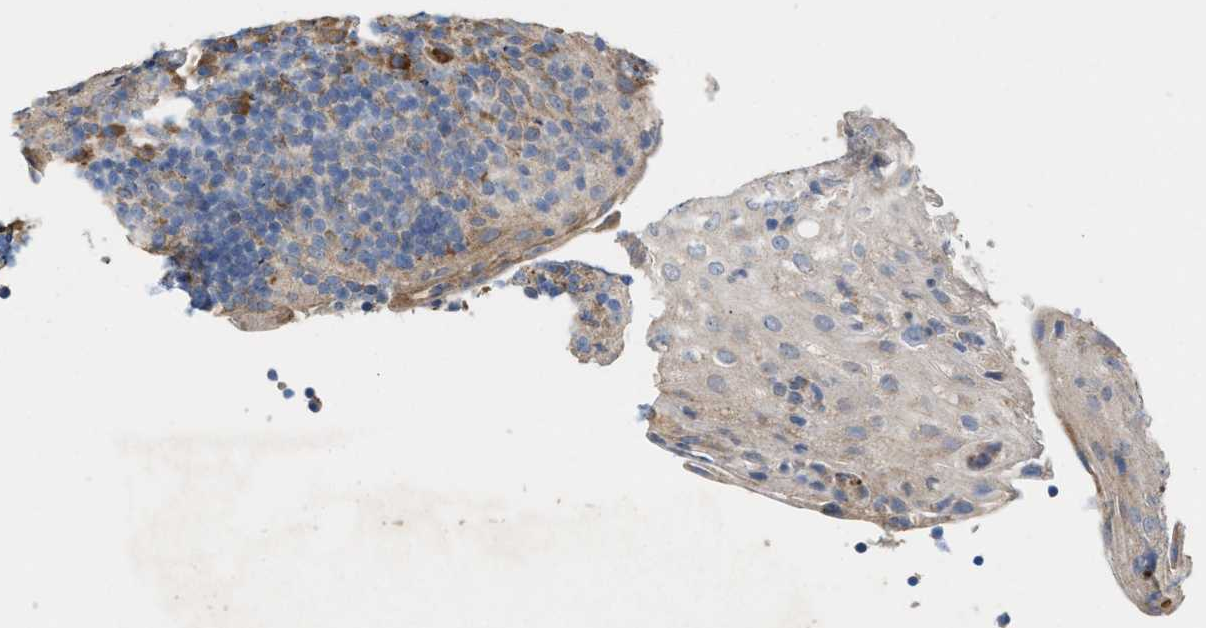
{"staining": {"intensity": "moderate", "quantity": "<25%", "location": "cytoplasmic/membranous"}, "tissue": "tonsil", "cell_type": "Germinal center cells", "image_type": "normal", "snomed": [{"axis": "morphology", "description": "Normal tissue, NOS"}, {"axis": "topography", "description": "Tonsil"}], "caption": "Immunohistochemical staining of unremarkable human tonsil exhibits low levels of moderate cytoplasmic/membranous positivity in about <25% of germinal center cells.", "gene": "DYNC2I1", "patient": {"sex": "male", "age": 37}}